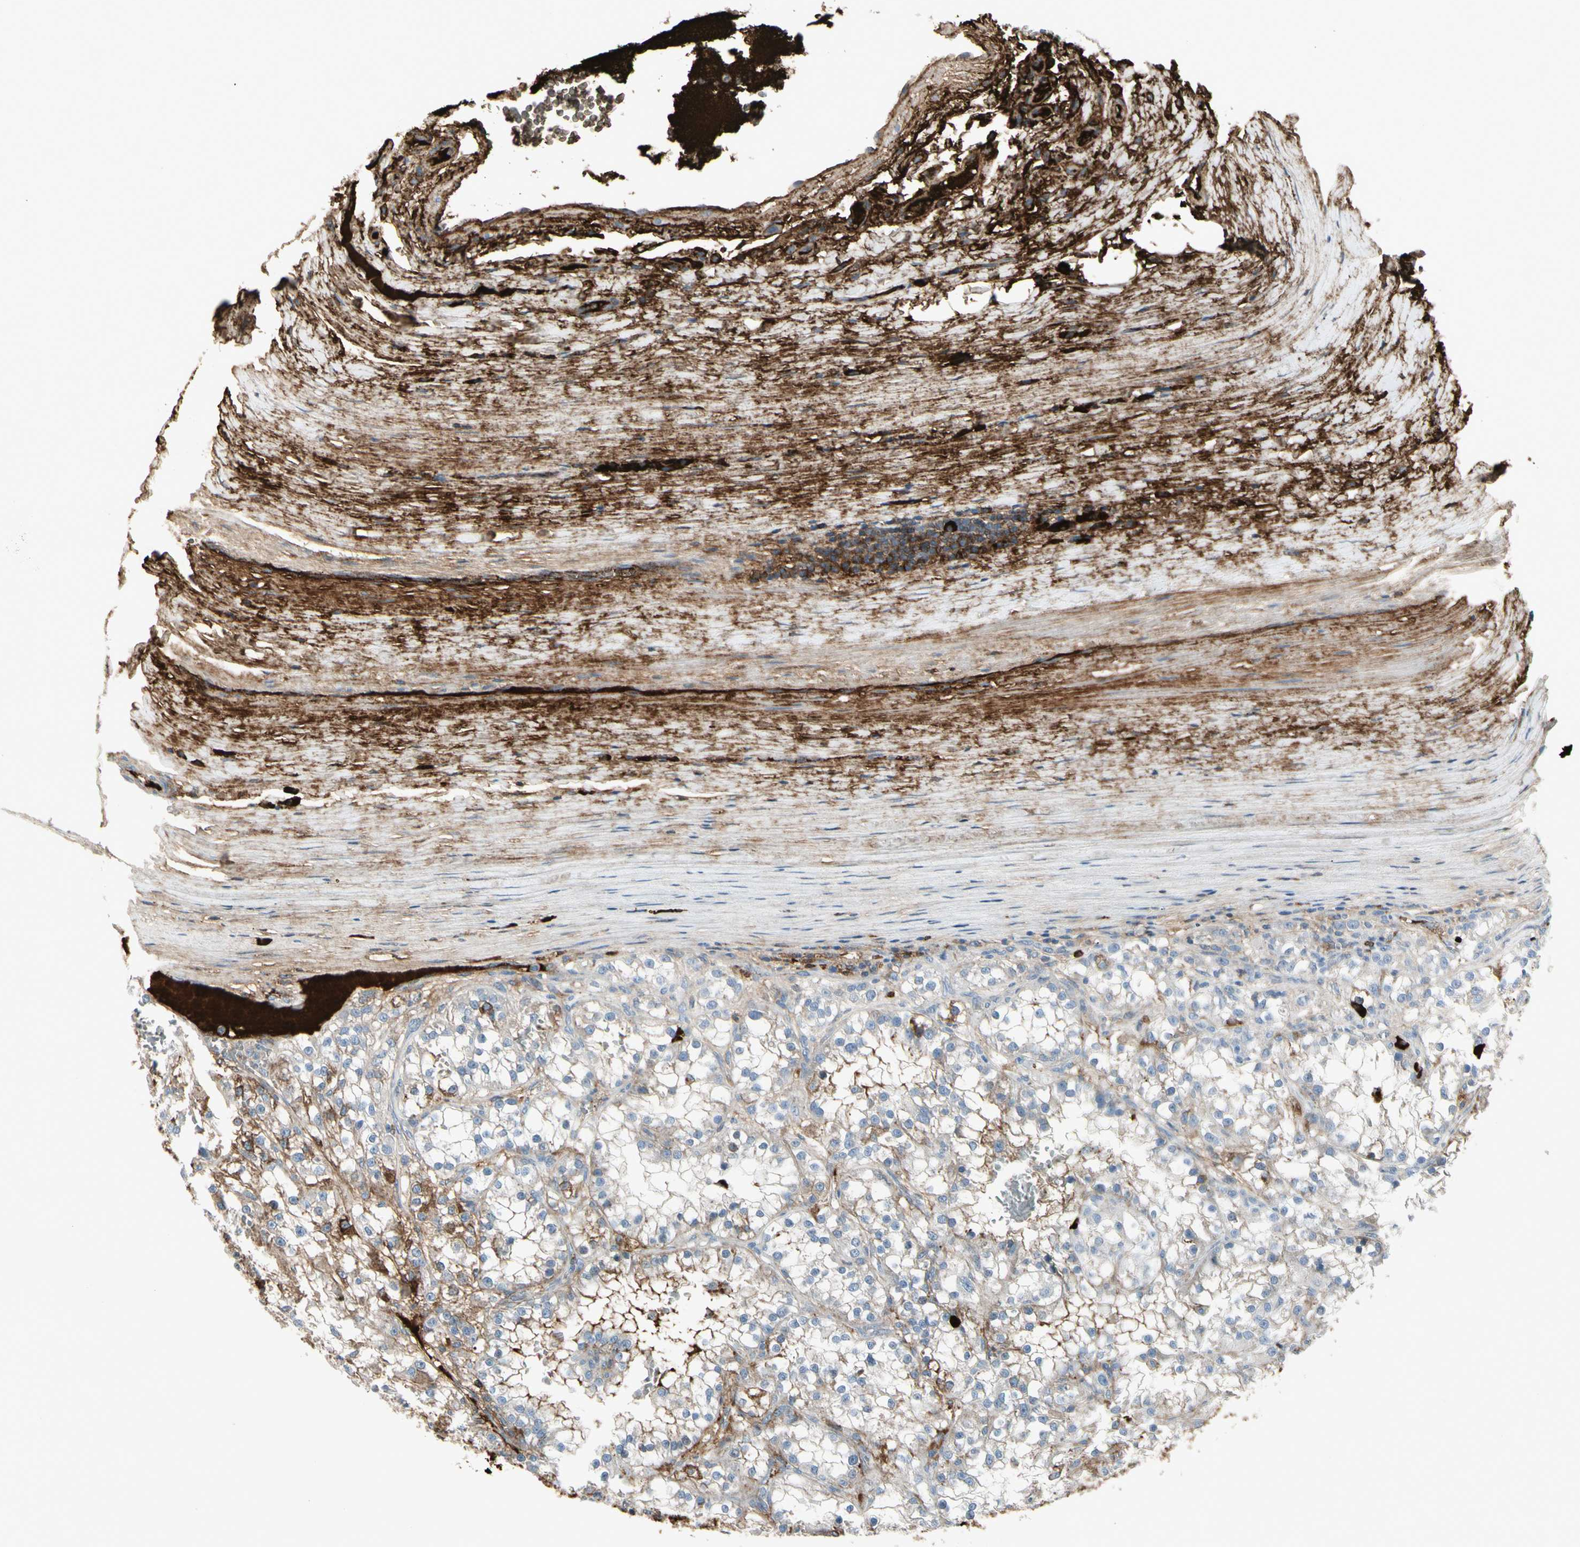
{"staining": {"intensity": "moderate", "quantity": ">75%", "location": "cytoplasmic/membranous"}, "tissue": "renal cancer", "cell_type": "Tumor cells", "image_type": "cancer", "snomed": [{"axis": "morphology", "description": "Adenocarcinoma, NOS"}, {"axis": "topography", "description": "Kidney"}], "caption": "Protein expression analysis of human renal cancer reveals moderate cytoplasmic/membranous positivity in about >75% of tumor cells. Nuclei are stained in blue.", "gene": "IGHG1", "patient": {"sex": "female", "age": 52}}